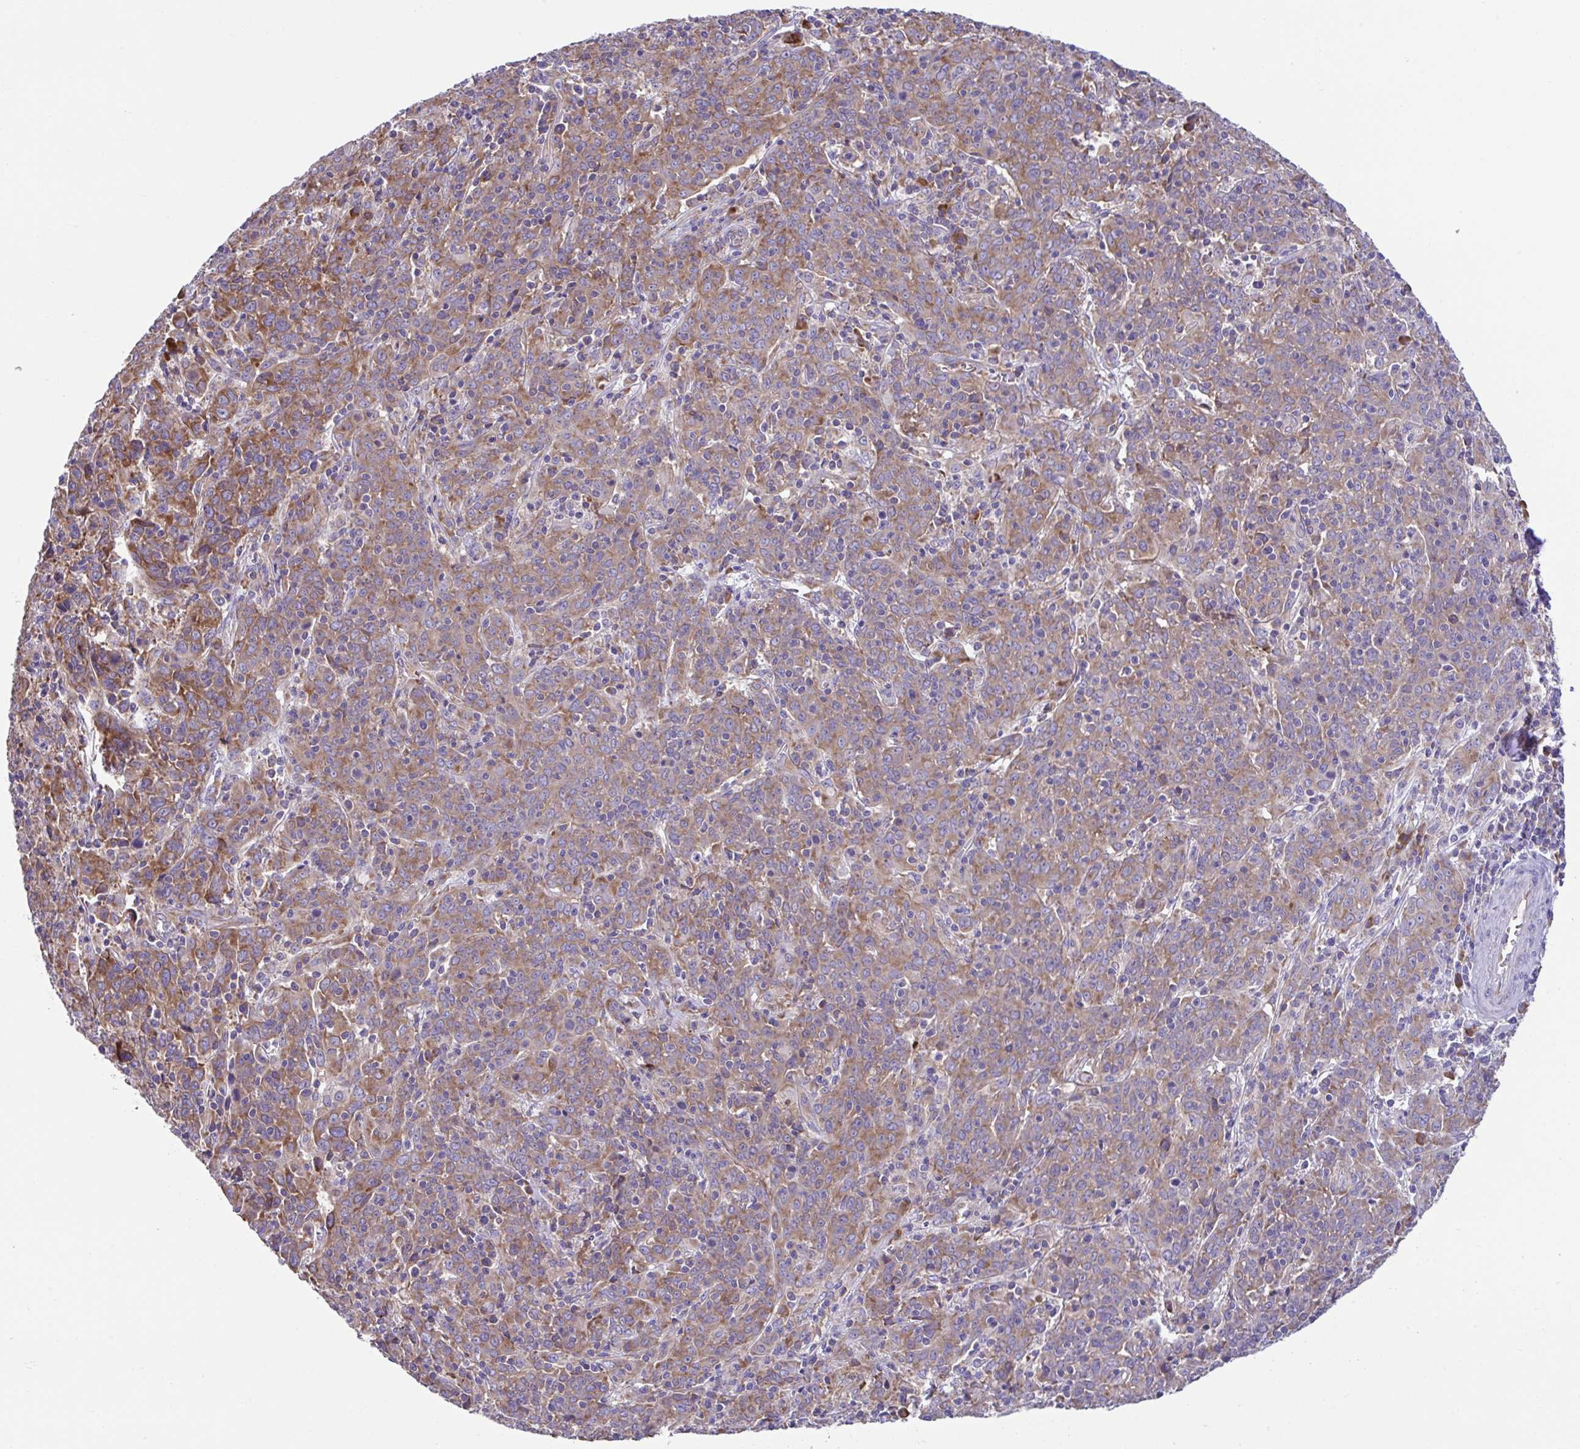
{"staining": {"intensity": "moderate", "quantity": "25%-75%", "location": "cytoplasmic/membranous"}, "tissue": "cervical cancer", "cell_type": "Tumor cells", "image_type": "cancer", "snomed": [{"axis": "morphology", "description": "Squamous cell carcinoma, NOS"}, {"axis": "topography", "description": "Cervix"}], "caption": "Immunohistochemical staining of human cervical cancer (squamous cell carcinoma) demonstrates moderate cytoplasmic/membranous protein expression in approximately 25%-75% of tumor cells.", "gene": "RPL7", "patient": {"sex": "female", "age": 67}}